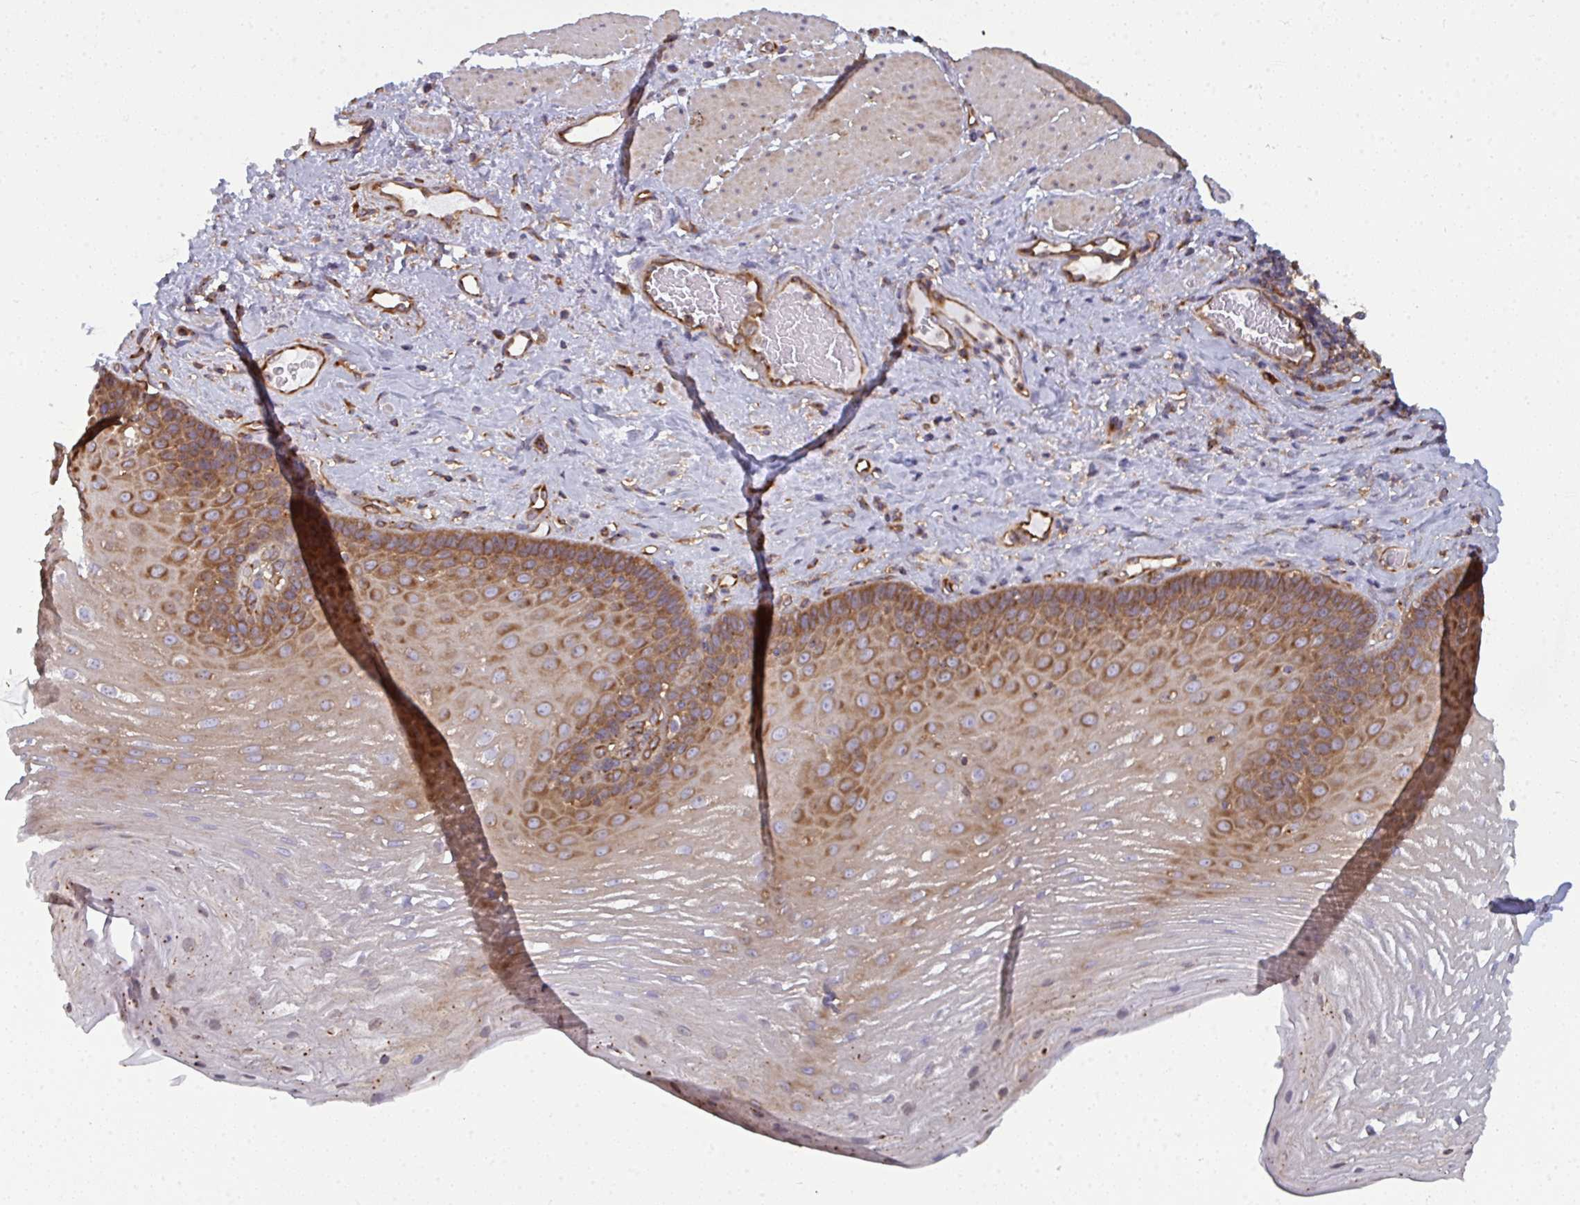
{"staining": {"intensity": "strong", "quantity": "25%-75%", "location": "cytoplasmic/membranous"}, "tissue": "esophagus", "cell_type": "Squamous epithelial cells", "image_type": "normal", "snomed": [{"axis": "morphology", "description": "Normal tissue, NOS"}, {"axis": "topography", "description": "Esophagus"}], "caption": "Immunohistochemical staining of unremarkable esophagus shows 25%-75% levels of strong cytoplasmic/membranous protein expression in approximately 25%-75% of squamous epithelial cells.", "gene": "DYNC1I2", "patient": {"sex": "male", "age": 62}}